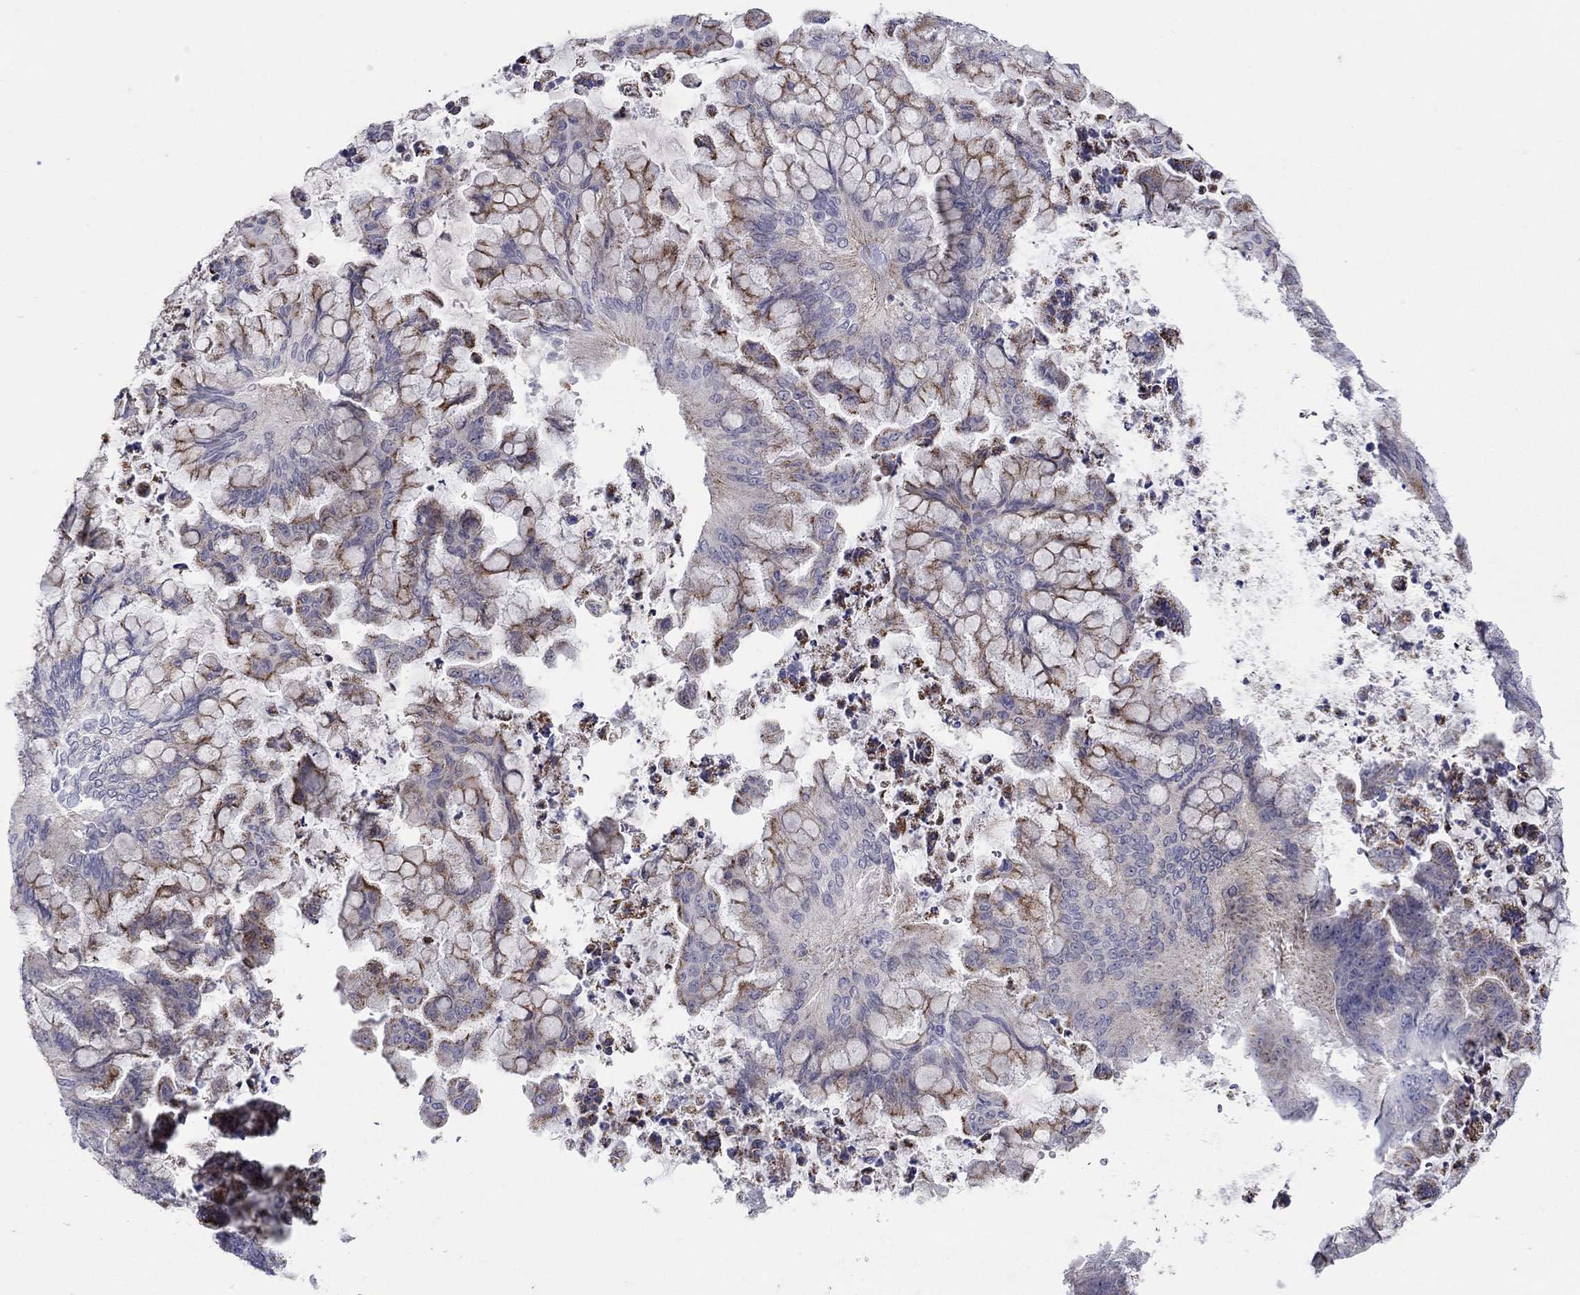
{"staining": {"intensity": "strong", "quantity": "25%-75%", "location": "cytoplasmic/membranous"}, "tissue": "ovarian cancer", "cell_type": "Tumor cells", "image_type": "cancer", "snomed": [{"axis": "morphology", "description": "Cystadenocarcinoma, mucinous, NOS"}, {"axis": "topography", "description": "Ovary"}], "caption": "The immunohistochemical stain shows strong cytoplasmic/membranous expression in tumor cells of ovarian mucinous cystadenocarcinoma tissue. Nuclei are stained in blue.", "gene": "HMX2", "patient": {"sex": "female", "age": 67}}